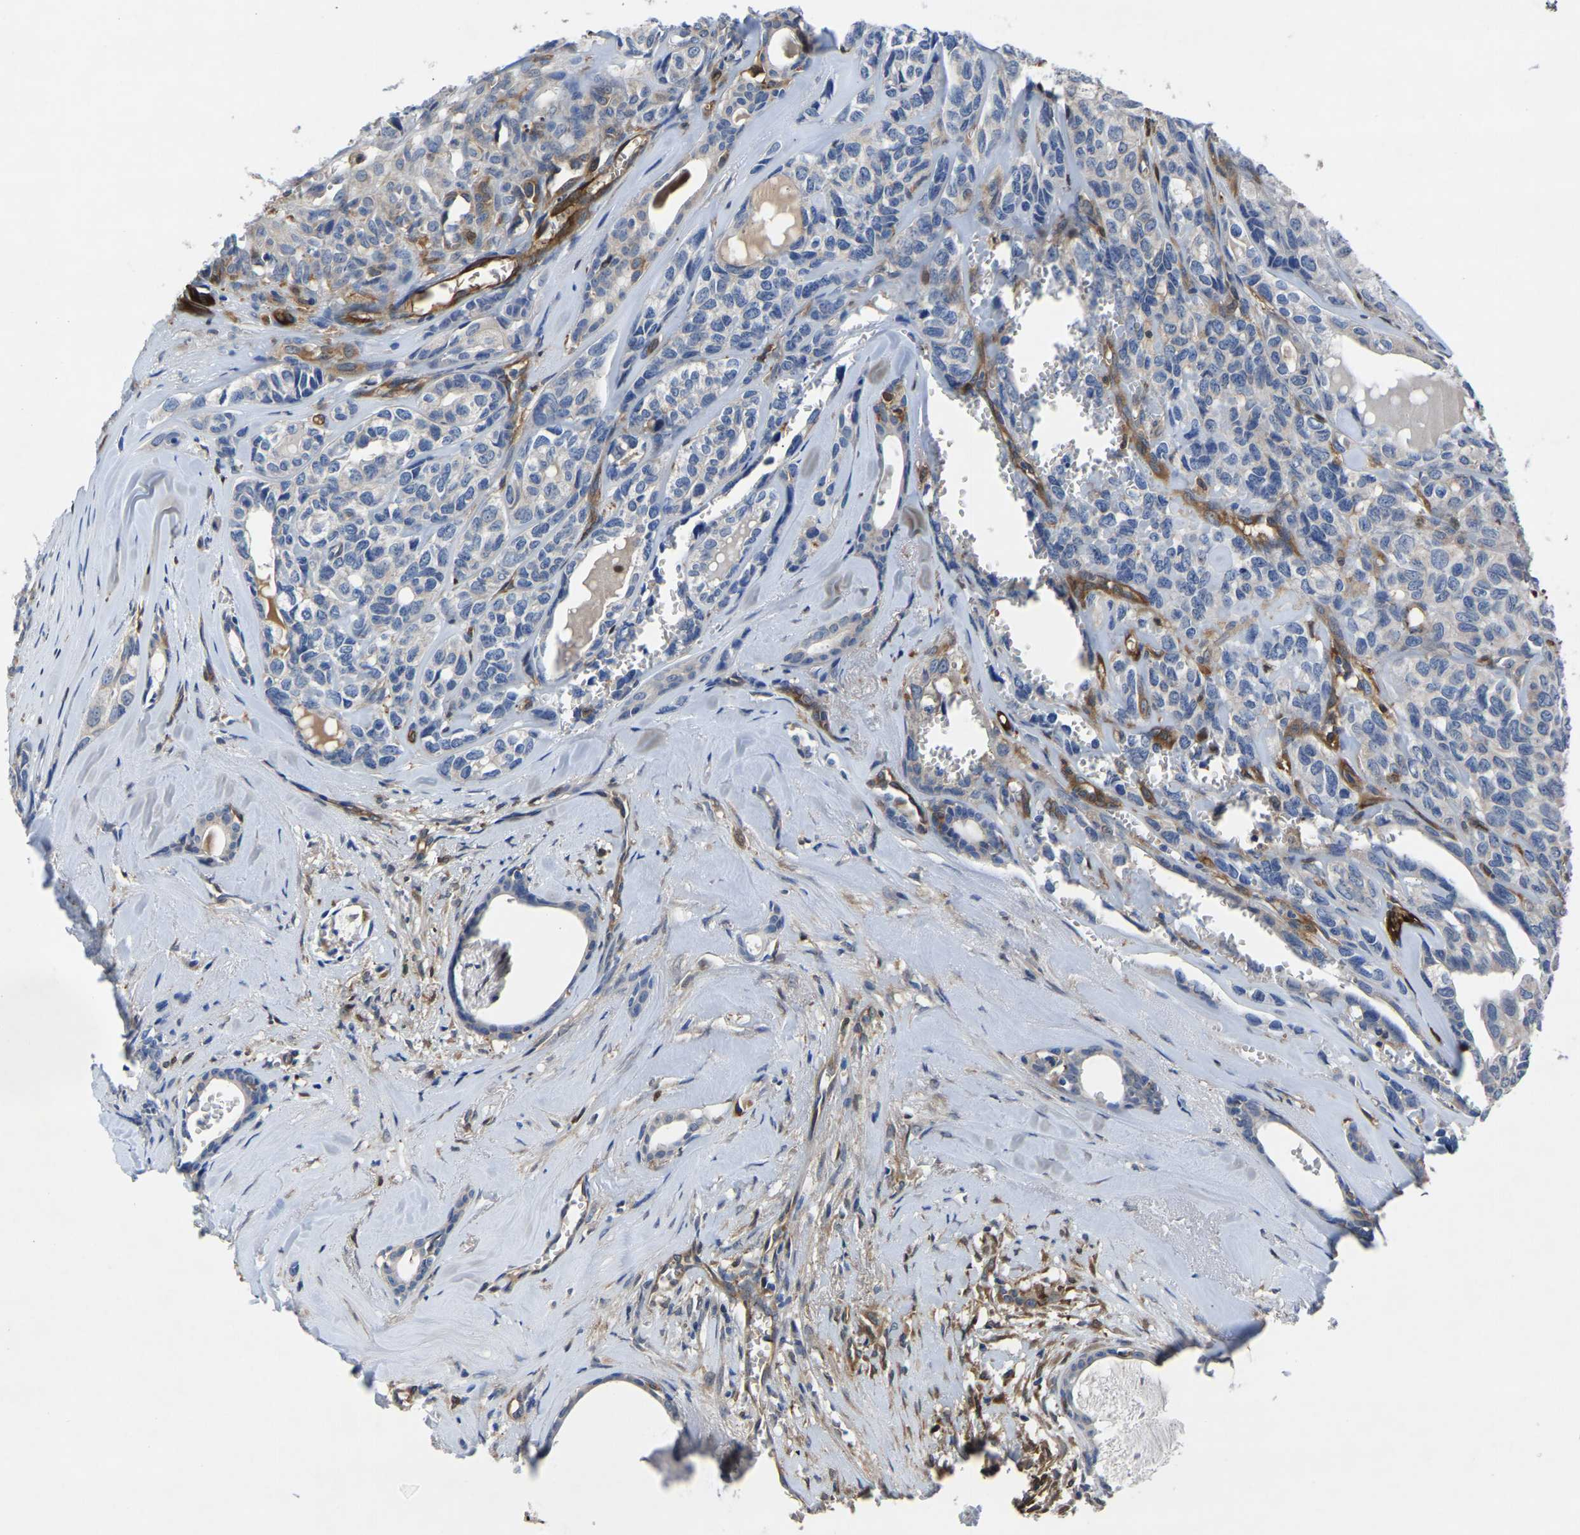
{"staining": {"intensity": "negative", "quantity": "none", "location": "none"}, "tissue": "head and neck cancer", "cell_type": "Tumor cells", "image_type": "cancer", "snomed": [{"axis": "morphology", "description": "Adenocarcinoma, NOS"}, {"axis": "topography", "description": "Salivary gland, NOS"}, {"axis": "topography", "description": "Head-Neck"}], "caption": "High magnification brightfield microscopy of adenocarcinoma (head and neck) stained with DAB (3,3'-diaminobenzidine) (brown) and counterstained with hematoxylin (blue): tumor cells show no significant positivity.", "gene": "ATG2B", "patient": {"sex": "female", "age": 76}}